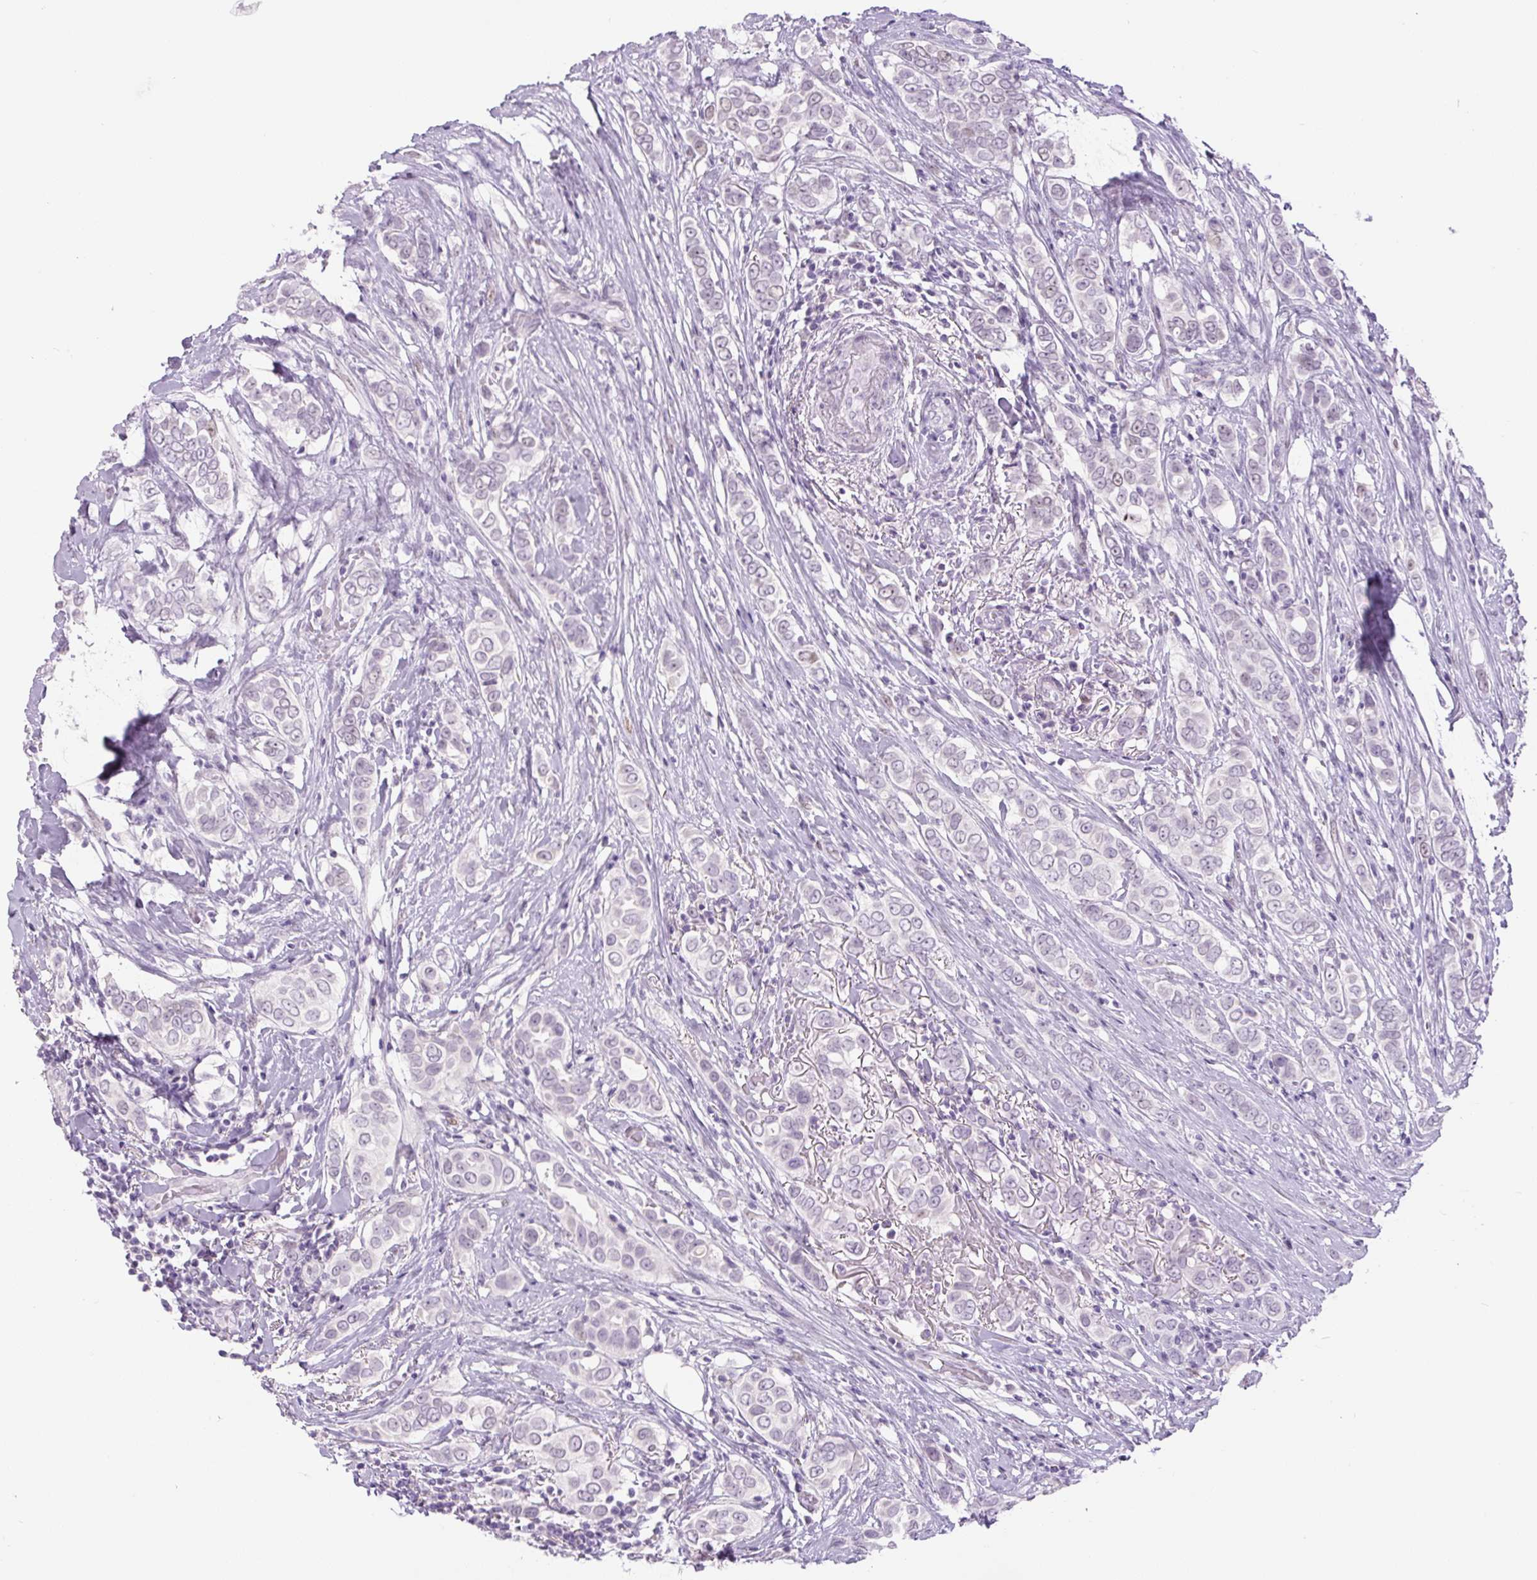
{"staining": {"intensity": "negative", "quantity": "none", "location": "none"}, "tissue": "breast cancer", "cell_type": "Tumor cells", "image_type": "cancer", "snomed": [{"axis": "morphology", "description": "Lobular carcinoma"}, {"axis": "topography", "description": "Breast"}], "caption": "A high-resolution histopathology image shows immunohistochemistry staining of breast cancer (lobular carcinoma), which reveals no significant positivity in tumor cells.", "gene": "SIX1", "patient": {"sex": "female", "age": 51}}